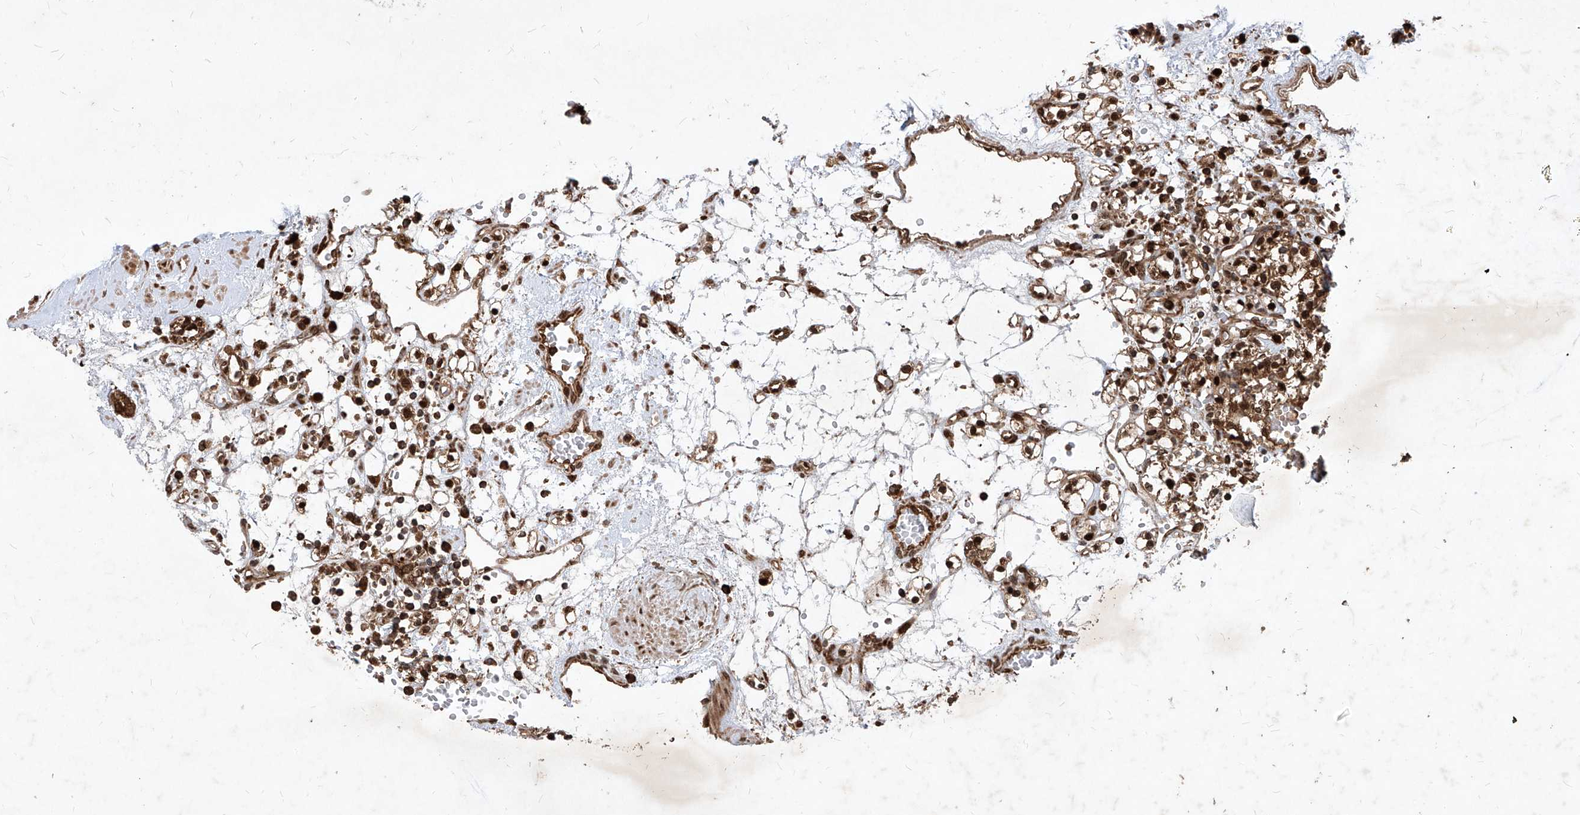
{"staining": {"intensity": "moderate", "quantity": ">75%", "location": "cytoplasmic/membranous,nuclear"}, "tissue": "renal cancer", "cell_type": "Tumor cells", "image_type": "cancer", "snomed": [{"axis": "morphology", "description": "Adenocarcinoma, NOS"}, {"axis": "topography", "description": "Kidney"}], "caption": "The image displays immunohistochemical staining of renal cancer (adenocarcinoma). There is moderate cytoplasmic/membranous and nuclear expression is present in approximately >75% of tumor cells. The staining was performed using DAB, with brown indicating positive protein expression. Nuclei are stained blue with hematoxylin.", "gene": "MAGED2", "patient": {"sex": "female", "age": 59}}